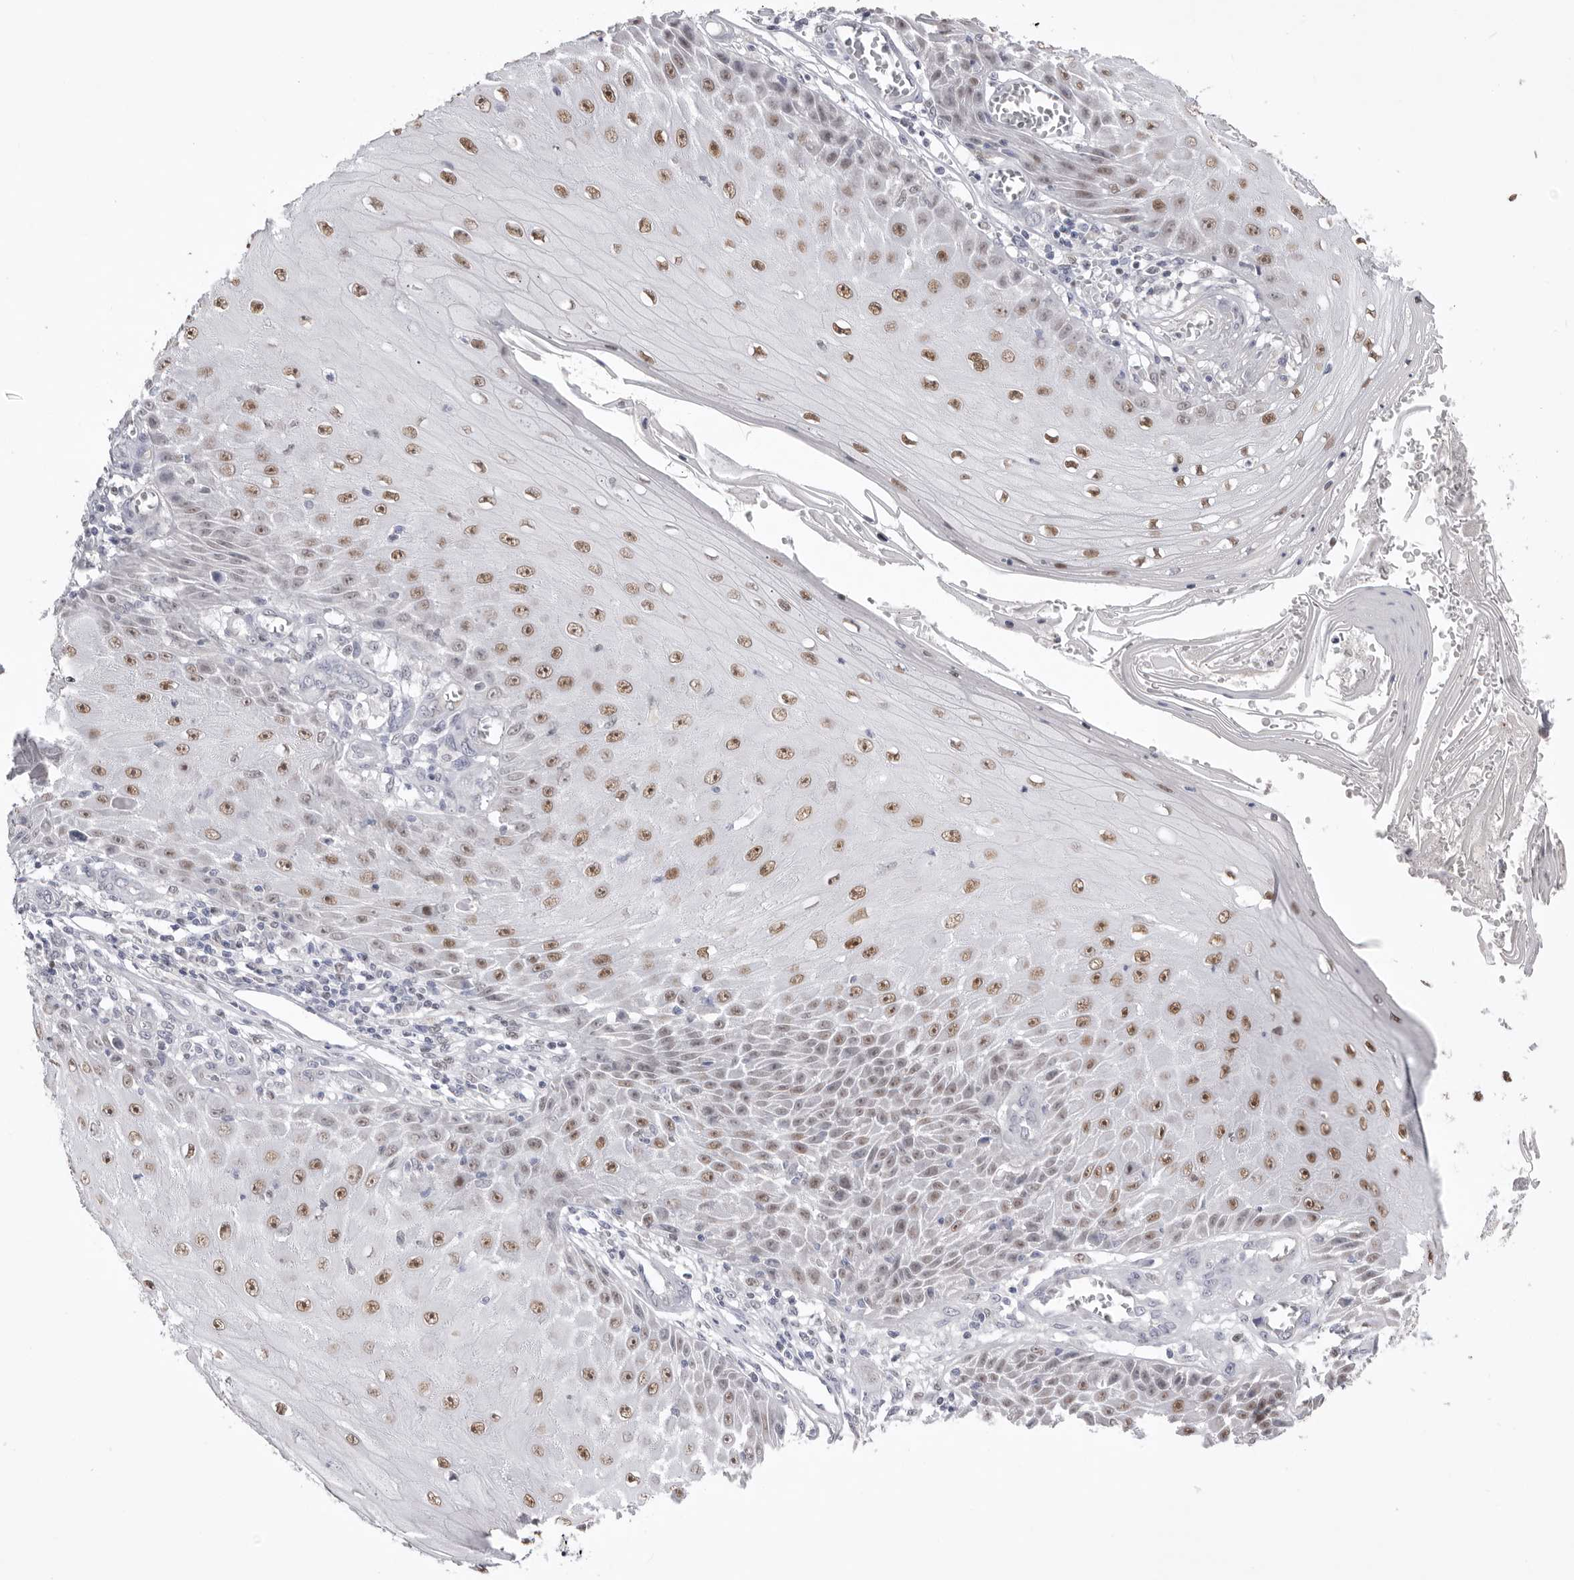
{"staining": {"intensity": "moderate", "quantity": ">75%", "location": "nuclear"}, "tissue": "skin cancer", "cell_type": "Tumor cells", "image_type": "cancer", "snomed": [{"axis": "morphology", "description": "Squamous cell carcinoma, NOS"}, {"axis": "topography", "description": "Skin"}], "caption": "An image of human squamous cell carcinoma (skin) stained for a protein exhibits moderate nuclear brown staining in tumor cells. The protein is shown in brown color, while the nuclei are stained blue.", "gene": "ZBTB7B", "patient": {"sex": "female", "age": 73}}